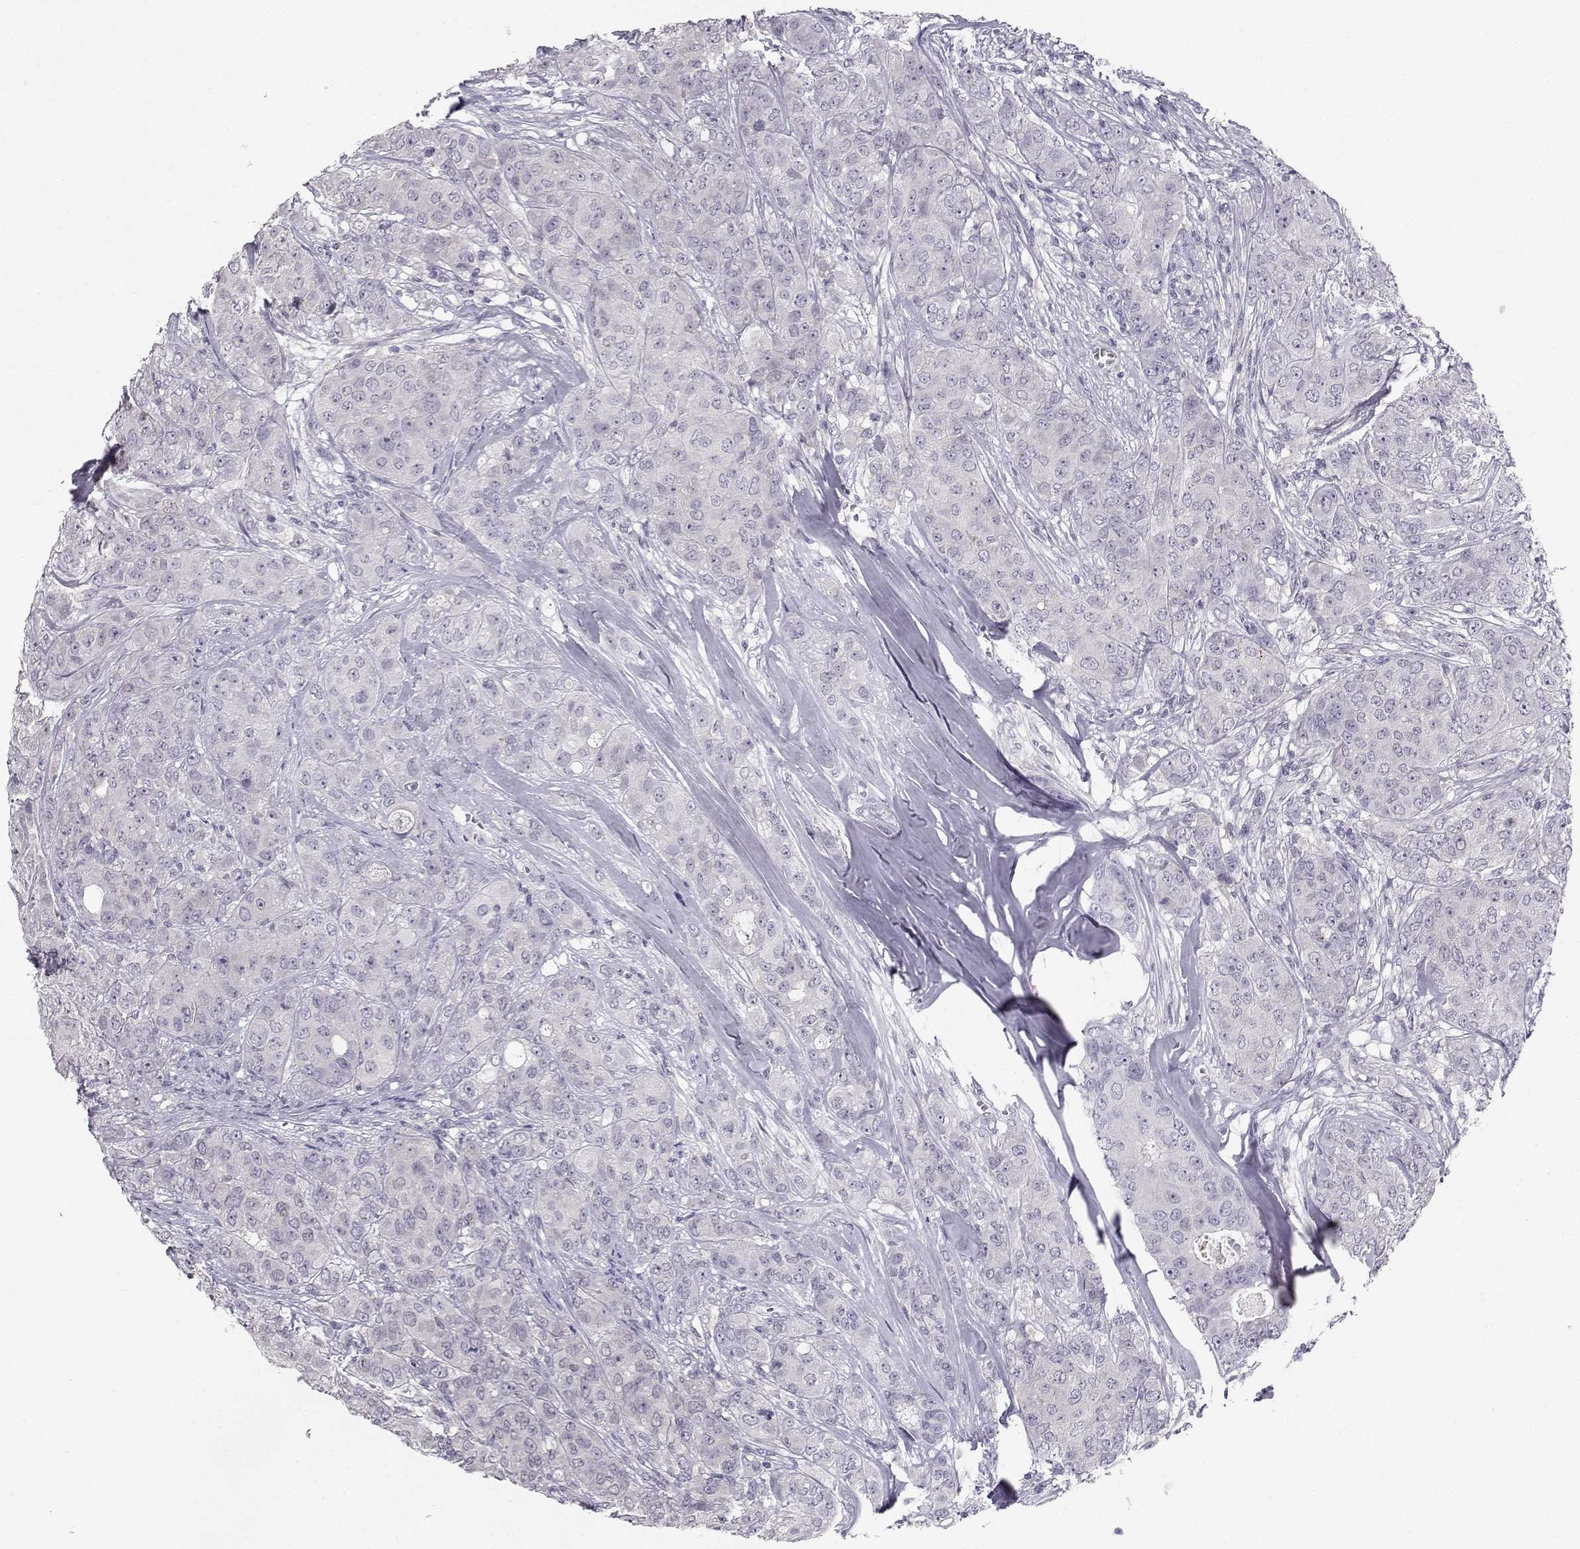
{"staining": {"intensity": "negative", "quantity": "none", "location": "none"}, "tissue": "breast cancer", "cell_type": "Tumor cells", "image_type": "cancer", "snomed": [{"axis": "morphology", "description": "Duct carcinoma"}, {"axis": "topography", "description": "Breast"}], "caption": "There is no significant staining in tumor cells of breast cancer.", "gene": "SPDYE4", "patient": {"sex": "female", "age": 43}}